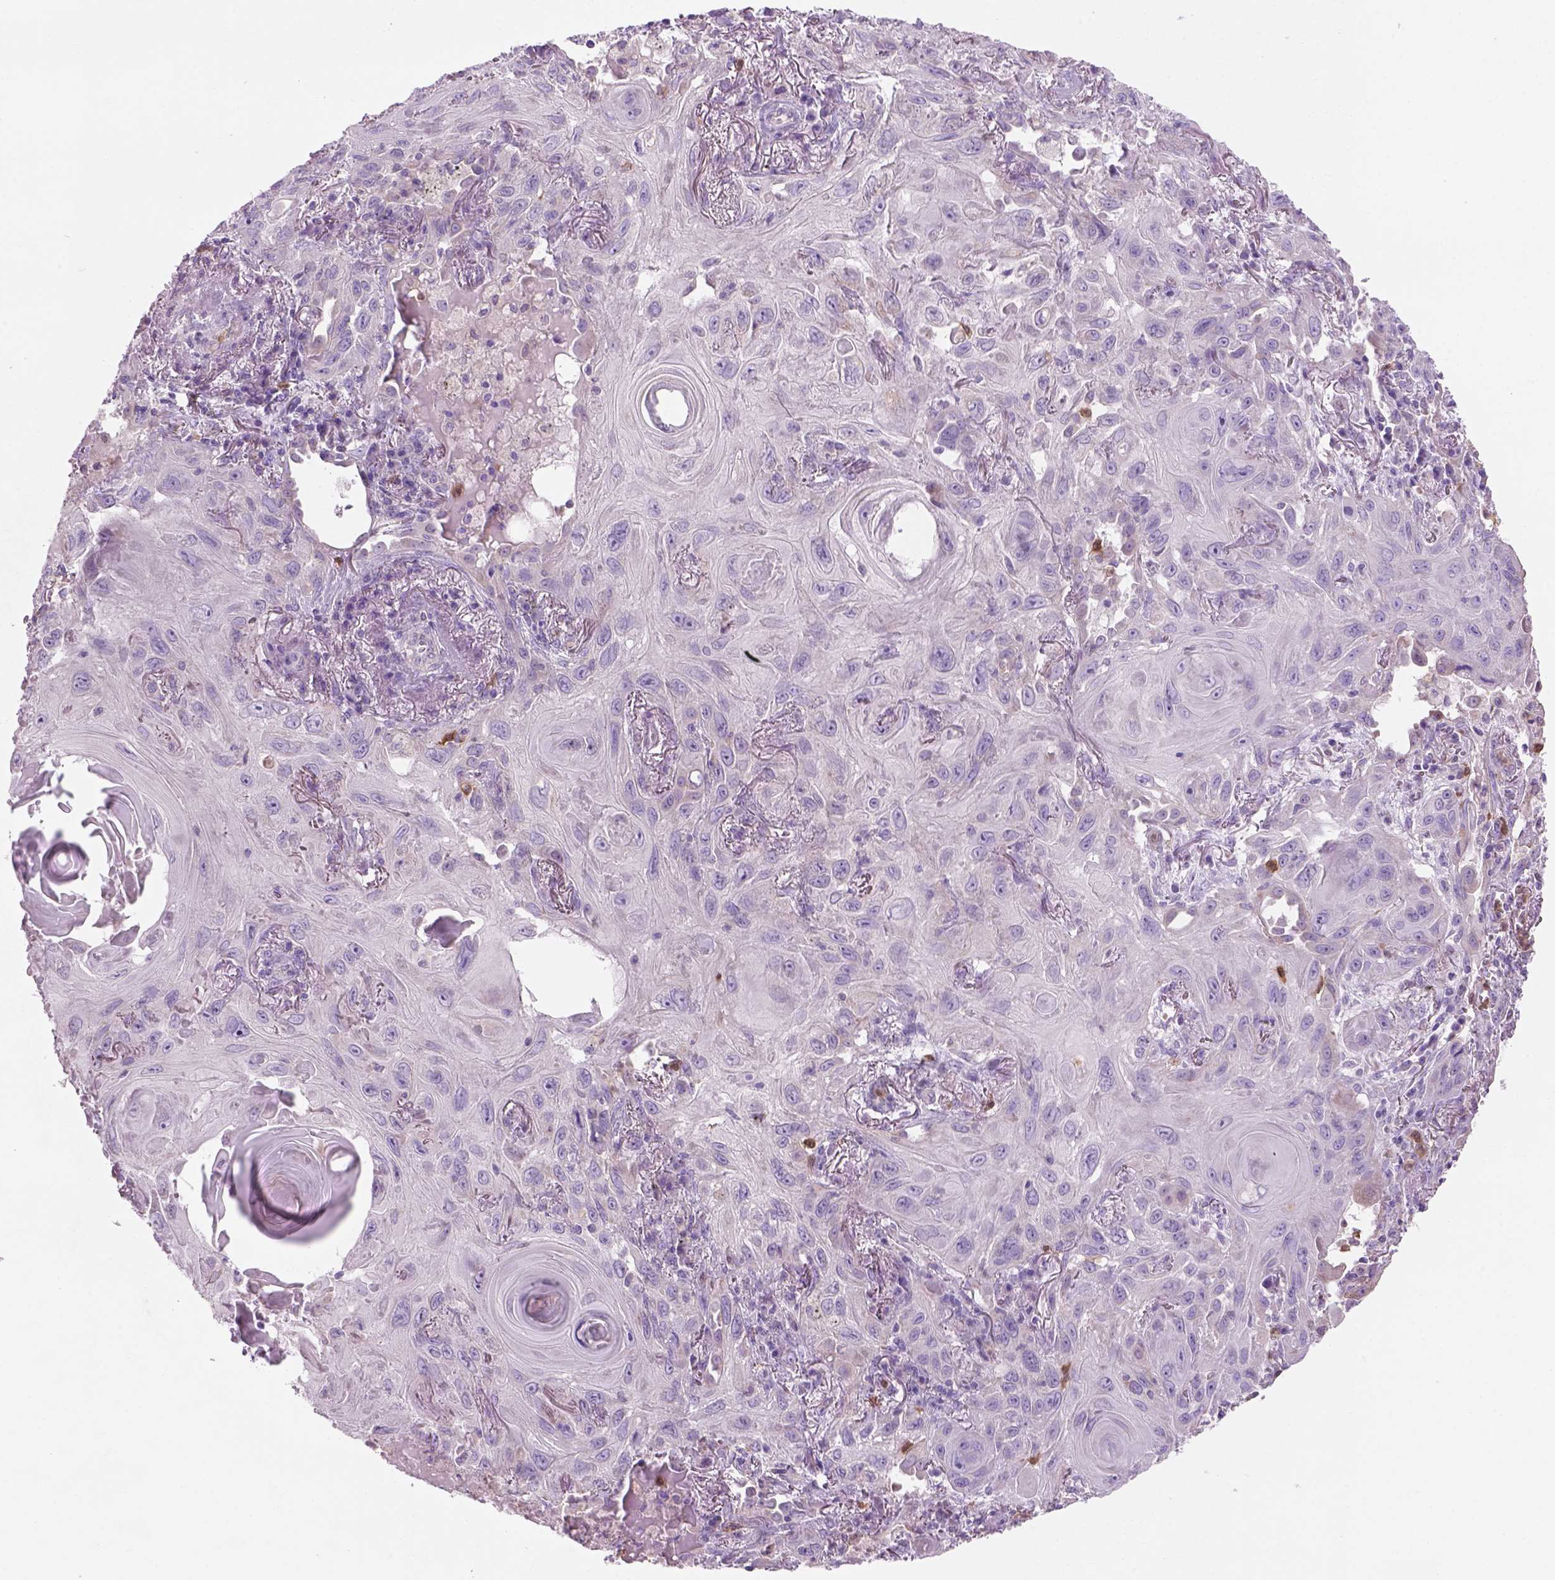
{"staining": {"intensity": "negative", "quantity": "none", "location": "none"}, "tissue": "lung cancer", "cell_type": "Tumor cells", "image_type": "cancer", "snomed": [{"axis": "morphology", "description": "Squamous cell carcinoma, NOS"}, {"axis": "topography", "description": "Lung"}], "caption": "High power microscopy histopathology image of an IHC image of lung squamous cell carcinoma, revealing no significant staining in tumor cells.", "gene": "CD84", "patient": {"sex": "male", "age": 79}}